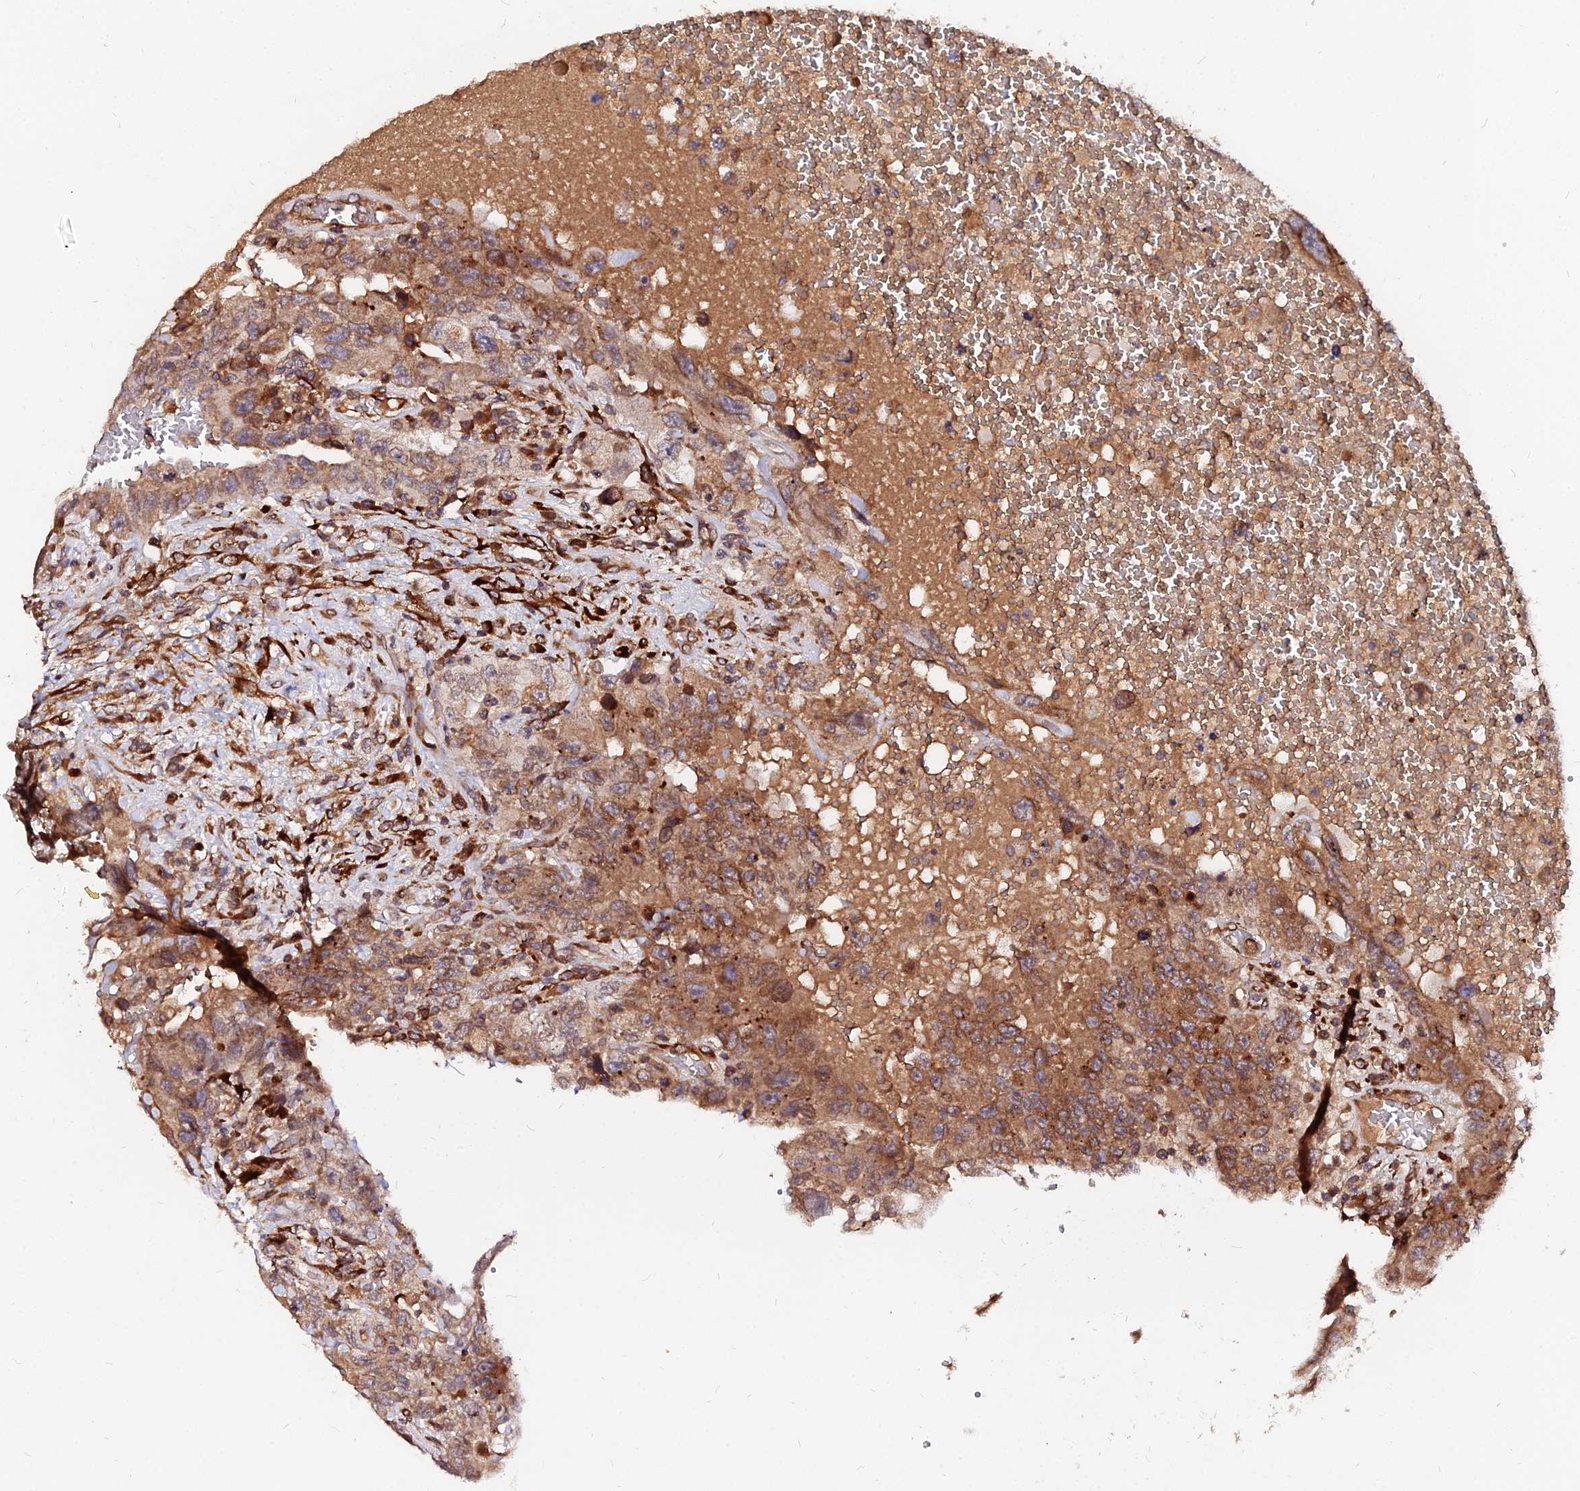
{"staining": {"intensity": "moderate", "quantity": ">75%", "location": "cytoplasmic/membranous"}, "tissue": "testis cancer", "cell_type": "Tumor cells", "image_type": "cancer", "snomed": [{"axis": "morphology", "description": "Carcinoma, Embryonal, NOS"}, {"axis": "topography", "description": "Testis"}], "caption": "Moderate cytoplasmic/membranous positivity is seen in approximately >75% of tumor cells in testis cancer.", "gene": "PDE4D", "patient": {"sex": "male", "age": 26}}